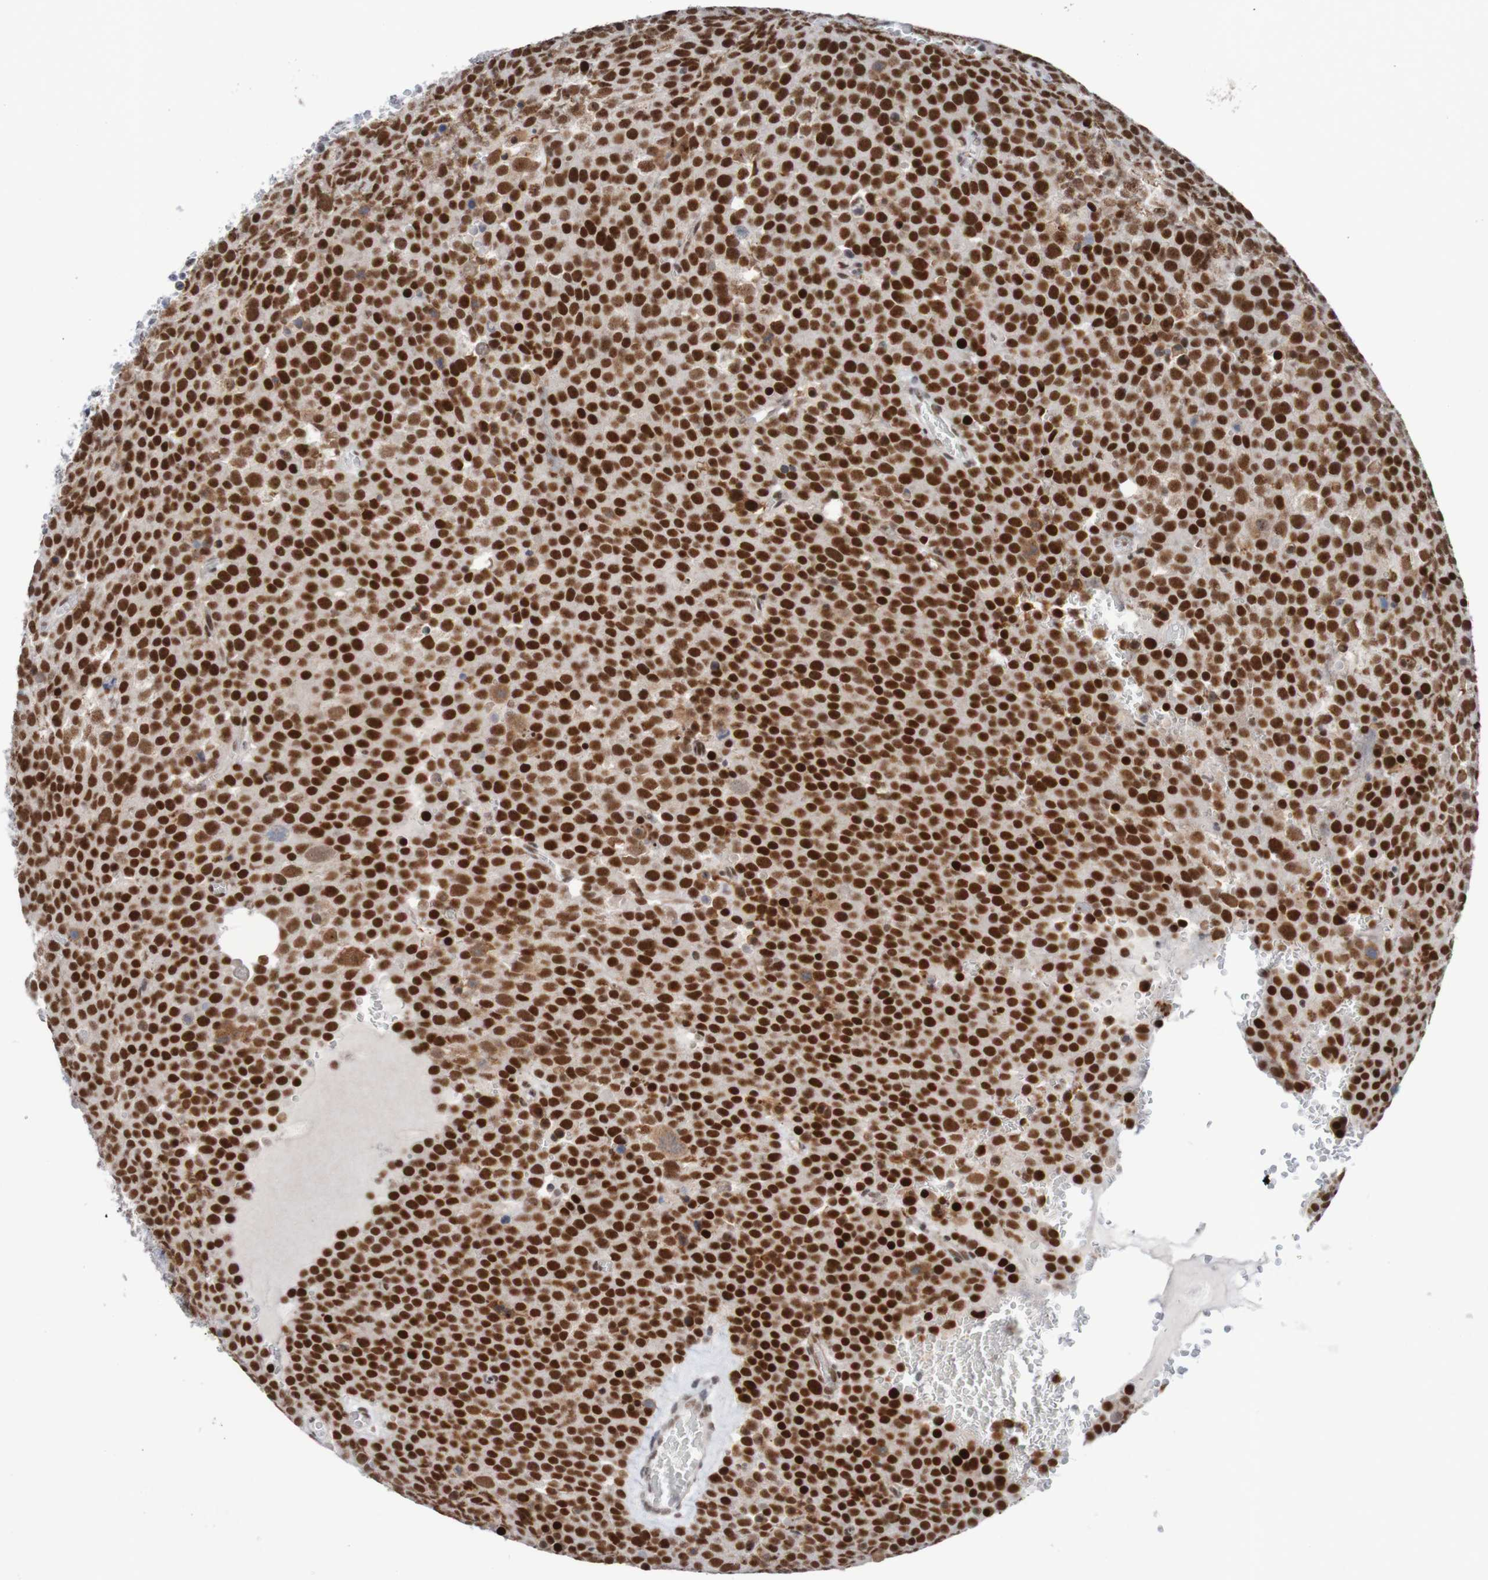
{"staining": {"intensity": "strong", "quantity": ">75%", "location": "nuclear"}, "tissue": "testis cancer", "cell_type": "Tumor cells", "image_type": "cancer", "snomed": [{"axis": "morphology", "description": "Seminoma, NOS"}, {"axis": "topography", "description": "Testis"}], "caption": "Protein staining of testis cancer (seminoma) tissue displays strong nuclear staining in approximately >75% of tumor cells.", "gene": "CDC5L", "patient": {"sex": "male", "age": 71}}